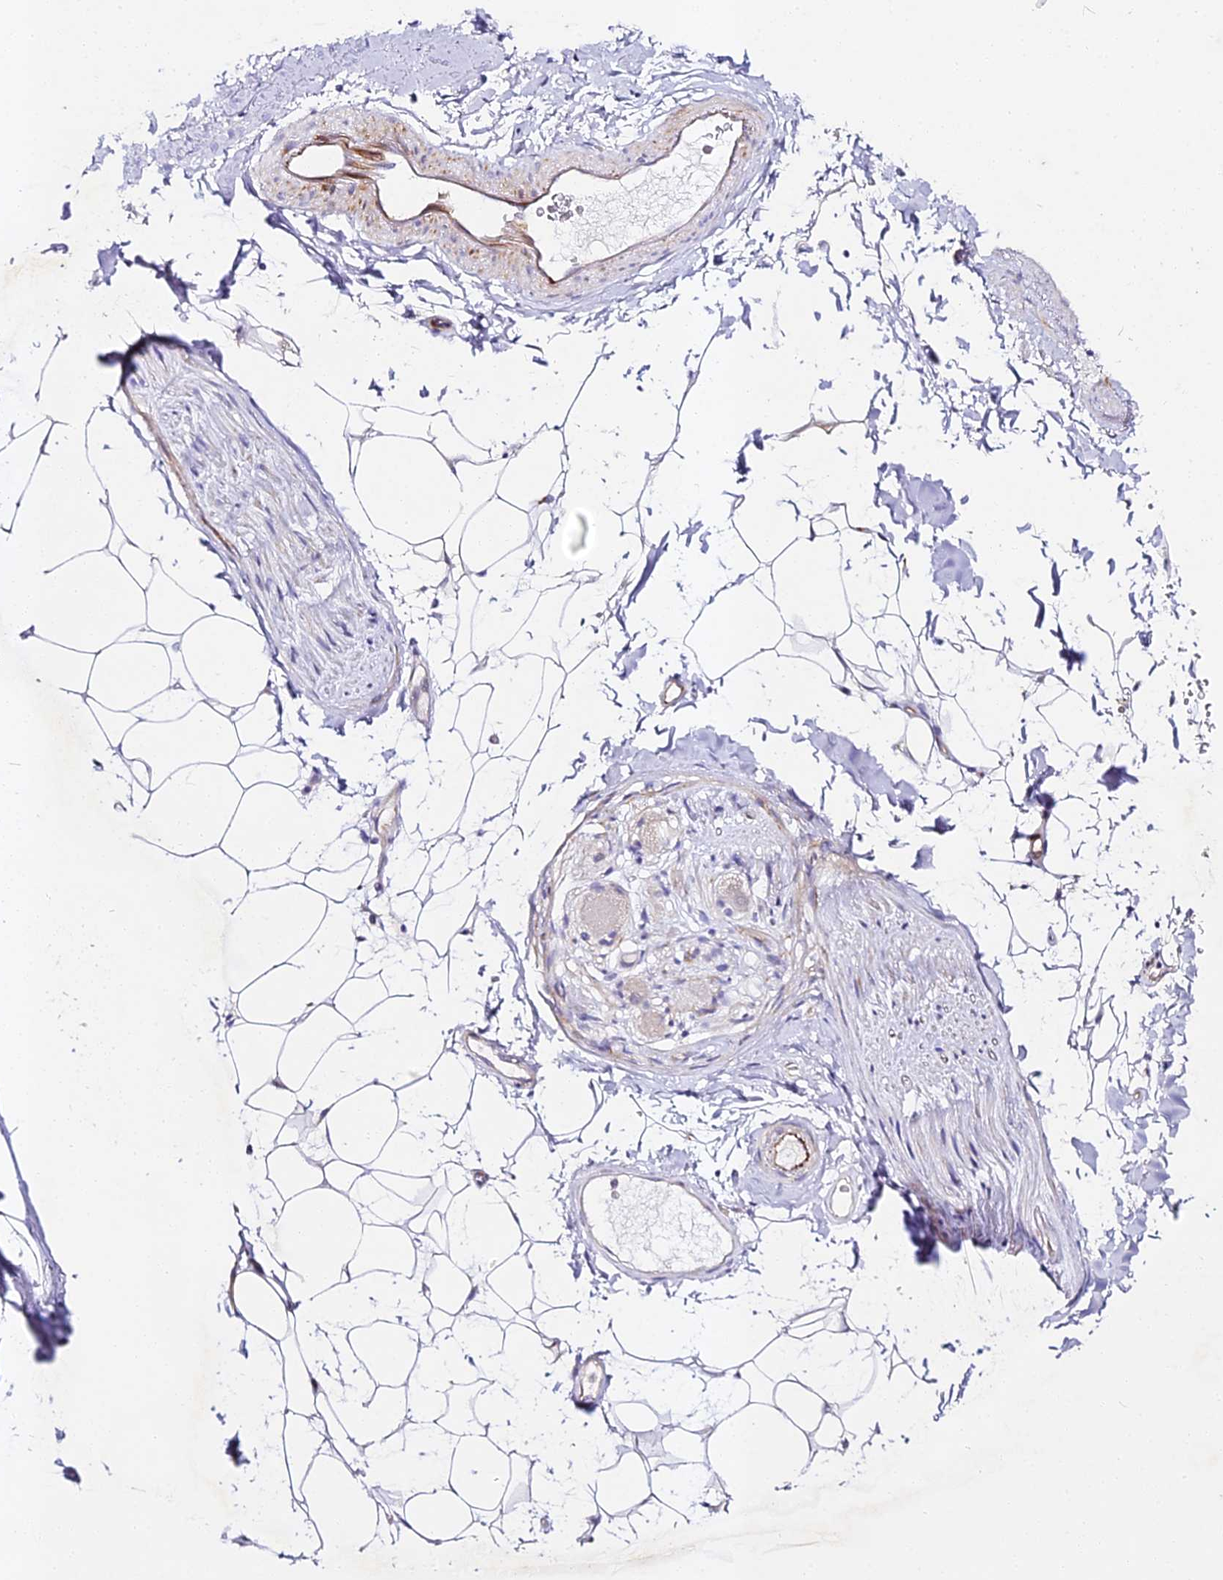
{"staining": {"intensity": "negative", "quantity": "none", "location": "none"}, "tissue": "adipose tissue", "cell_type": "Adipocytes", "image_type": "normal", "snomed": [{"axis": "morphology", "description": "Normal tissue, NOS"}, {"axis": "topography", "description": "Cartilage tissue"}, {"axis": "topography", "description": "Bronchus"}], "caption": "This photomicrograph is of normal adipose tissue stained with immunohistochemistry to label a protein in brown with the nuclei are counter-stained blue. There is no positivity in adipocytes.", "gene": "ALPG", "patient": {"sex": "female", "age": 73}}